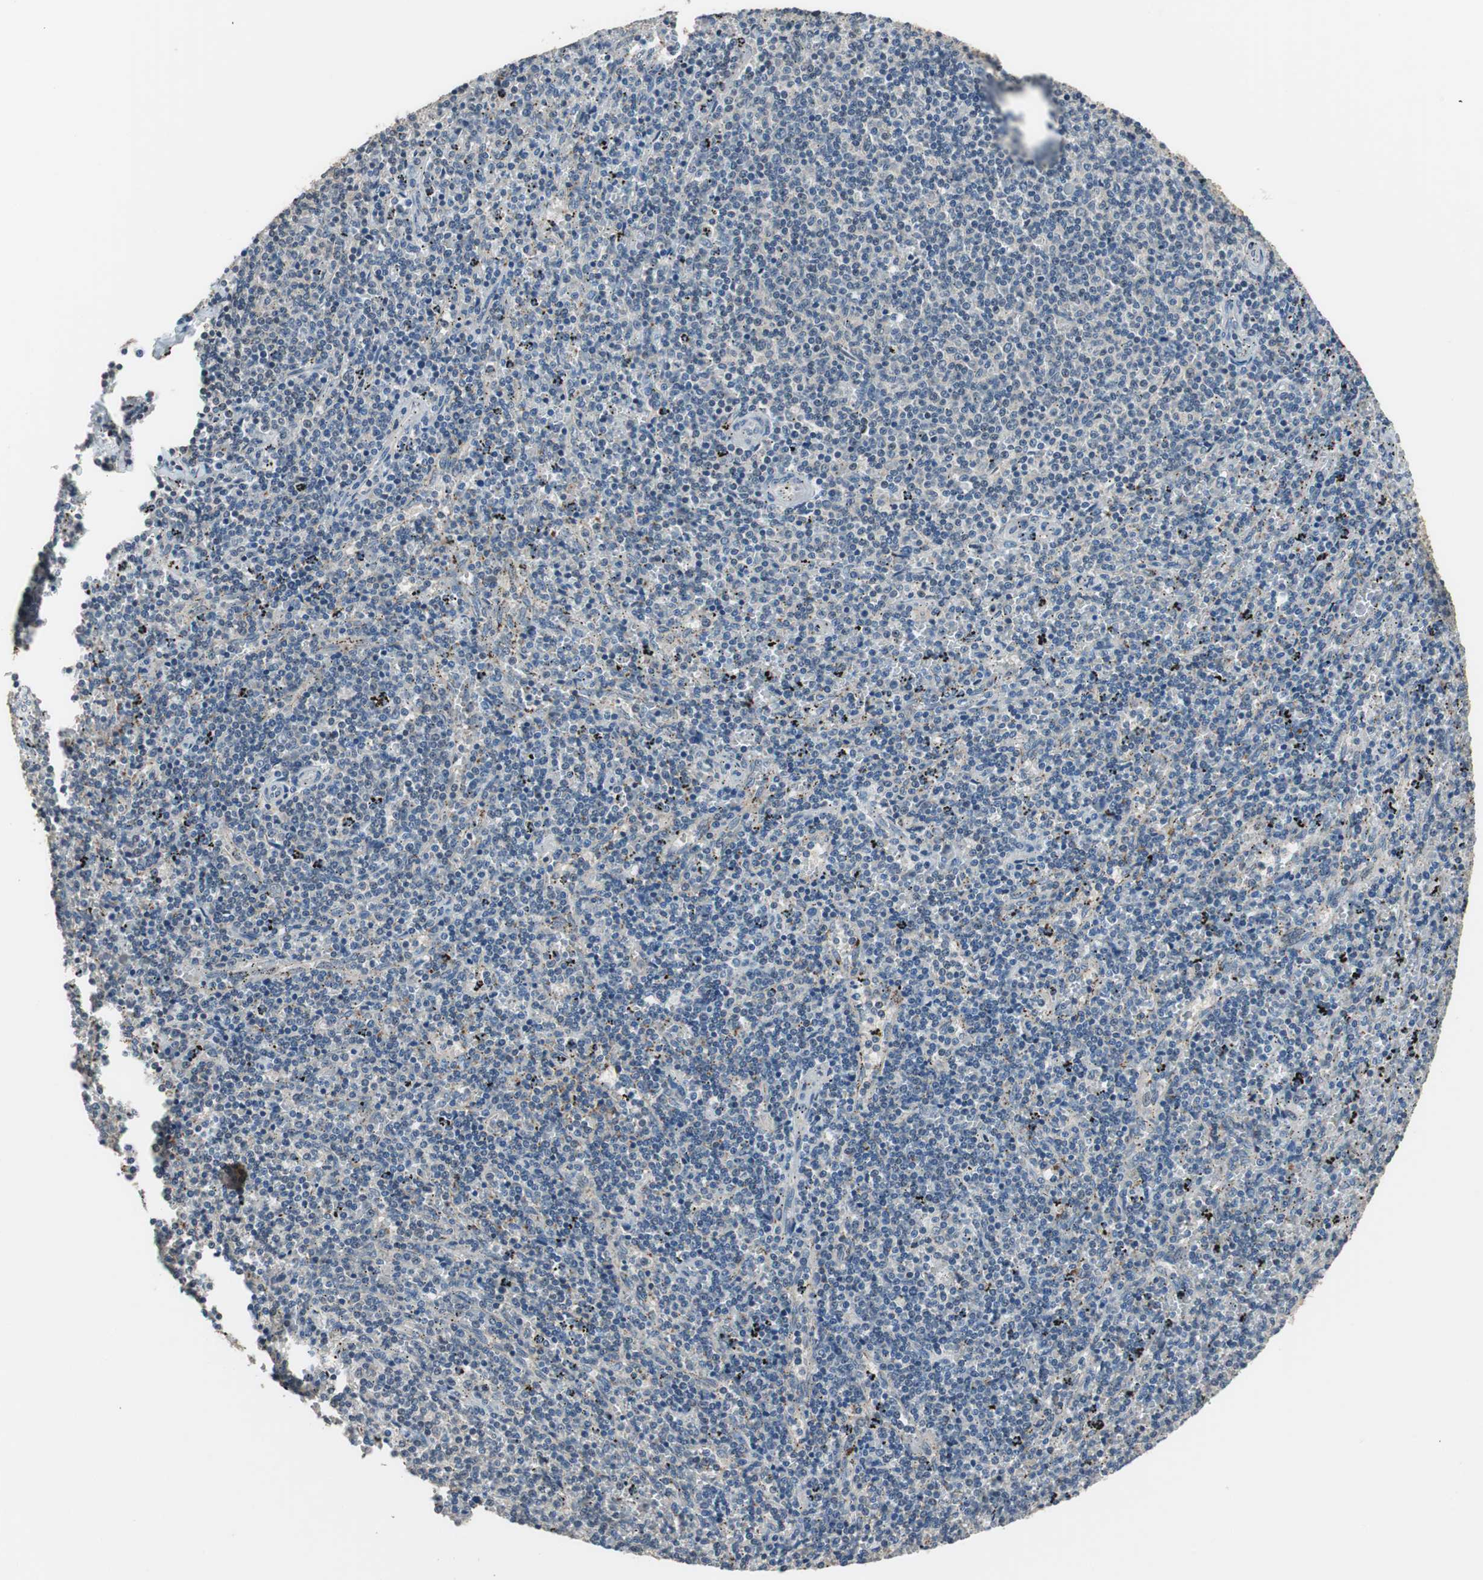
{"staining": {"intensity": "negative", "quantity": "none", "location": "none"}, "tissue": "lymphoma", "cell_type": "Tumor cells", "image_type": "cancer", "snomed": [{"axis": "morphology", "description": "Malignant lymphoma, non-Hodgkin's type, Low grade"}, {"axis": "topography", "description": "Spleen"}], "caption": "Immunohistochemical staining of human malignant lymphoma, non-Hodgkin's type (low-grade) exhibits no significant expression in tumor cells.", "gene": "PI4KB", "patient": {"sex": "female", "age": 50}}